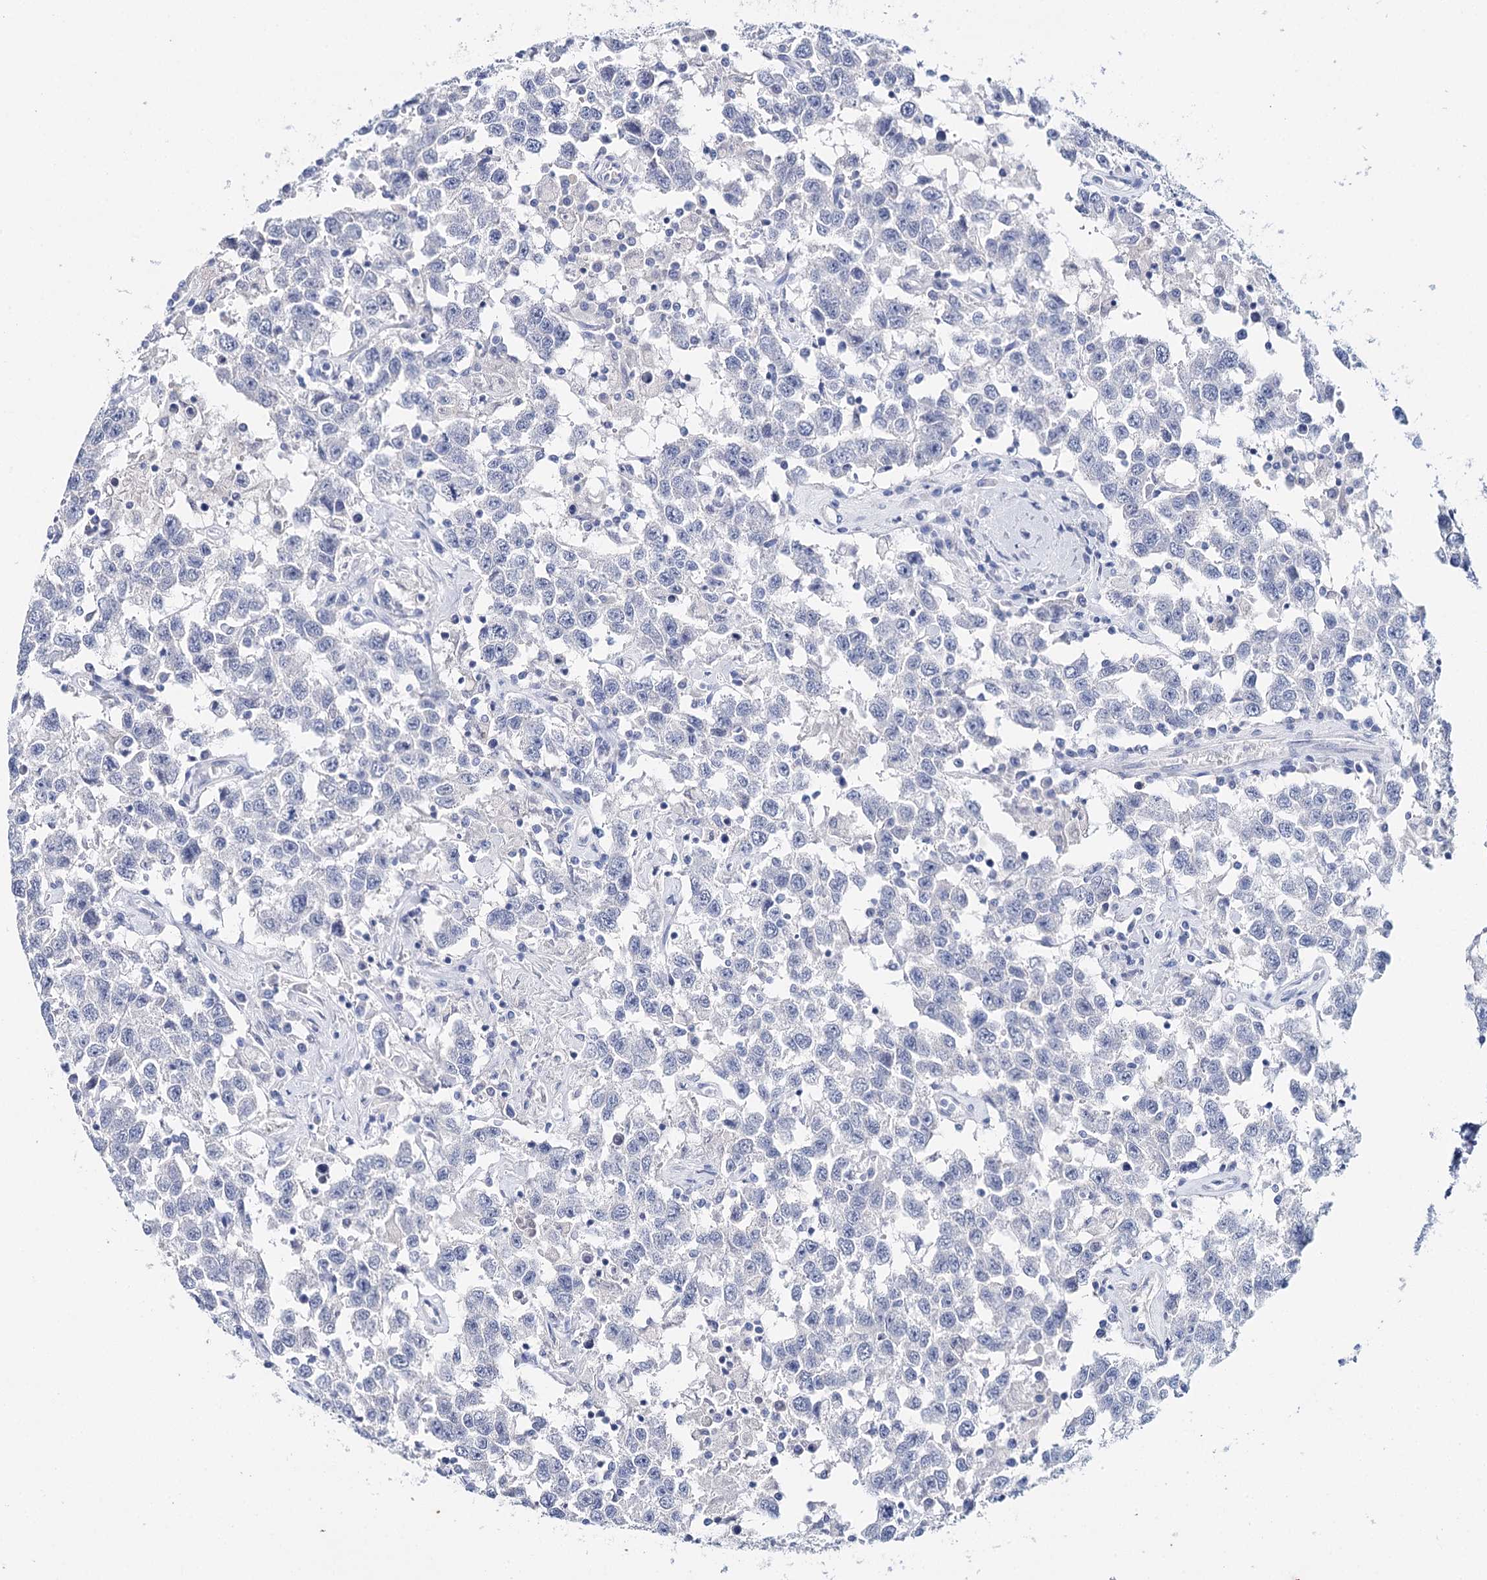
{"staining": {"intensity": "negative", "quantity": "none", "location": "none"}, "tissue": "testis cancer", "cell_type": "Tumor cells", "image_type": "cancer", "snomed": [{"axis": "morphology", "description": "Seminoma, NOS"}, {"axis": "topography", "description": "Testis"}], "caption": "Tumor cells show no significant positivity in testis cancer.", "gene": "CEACAM8", "patient": {"sex": "male", "age": 41}}